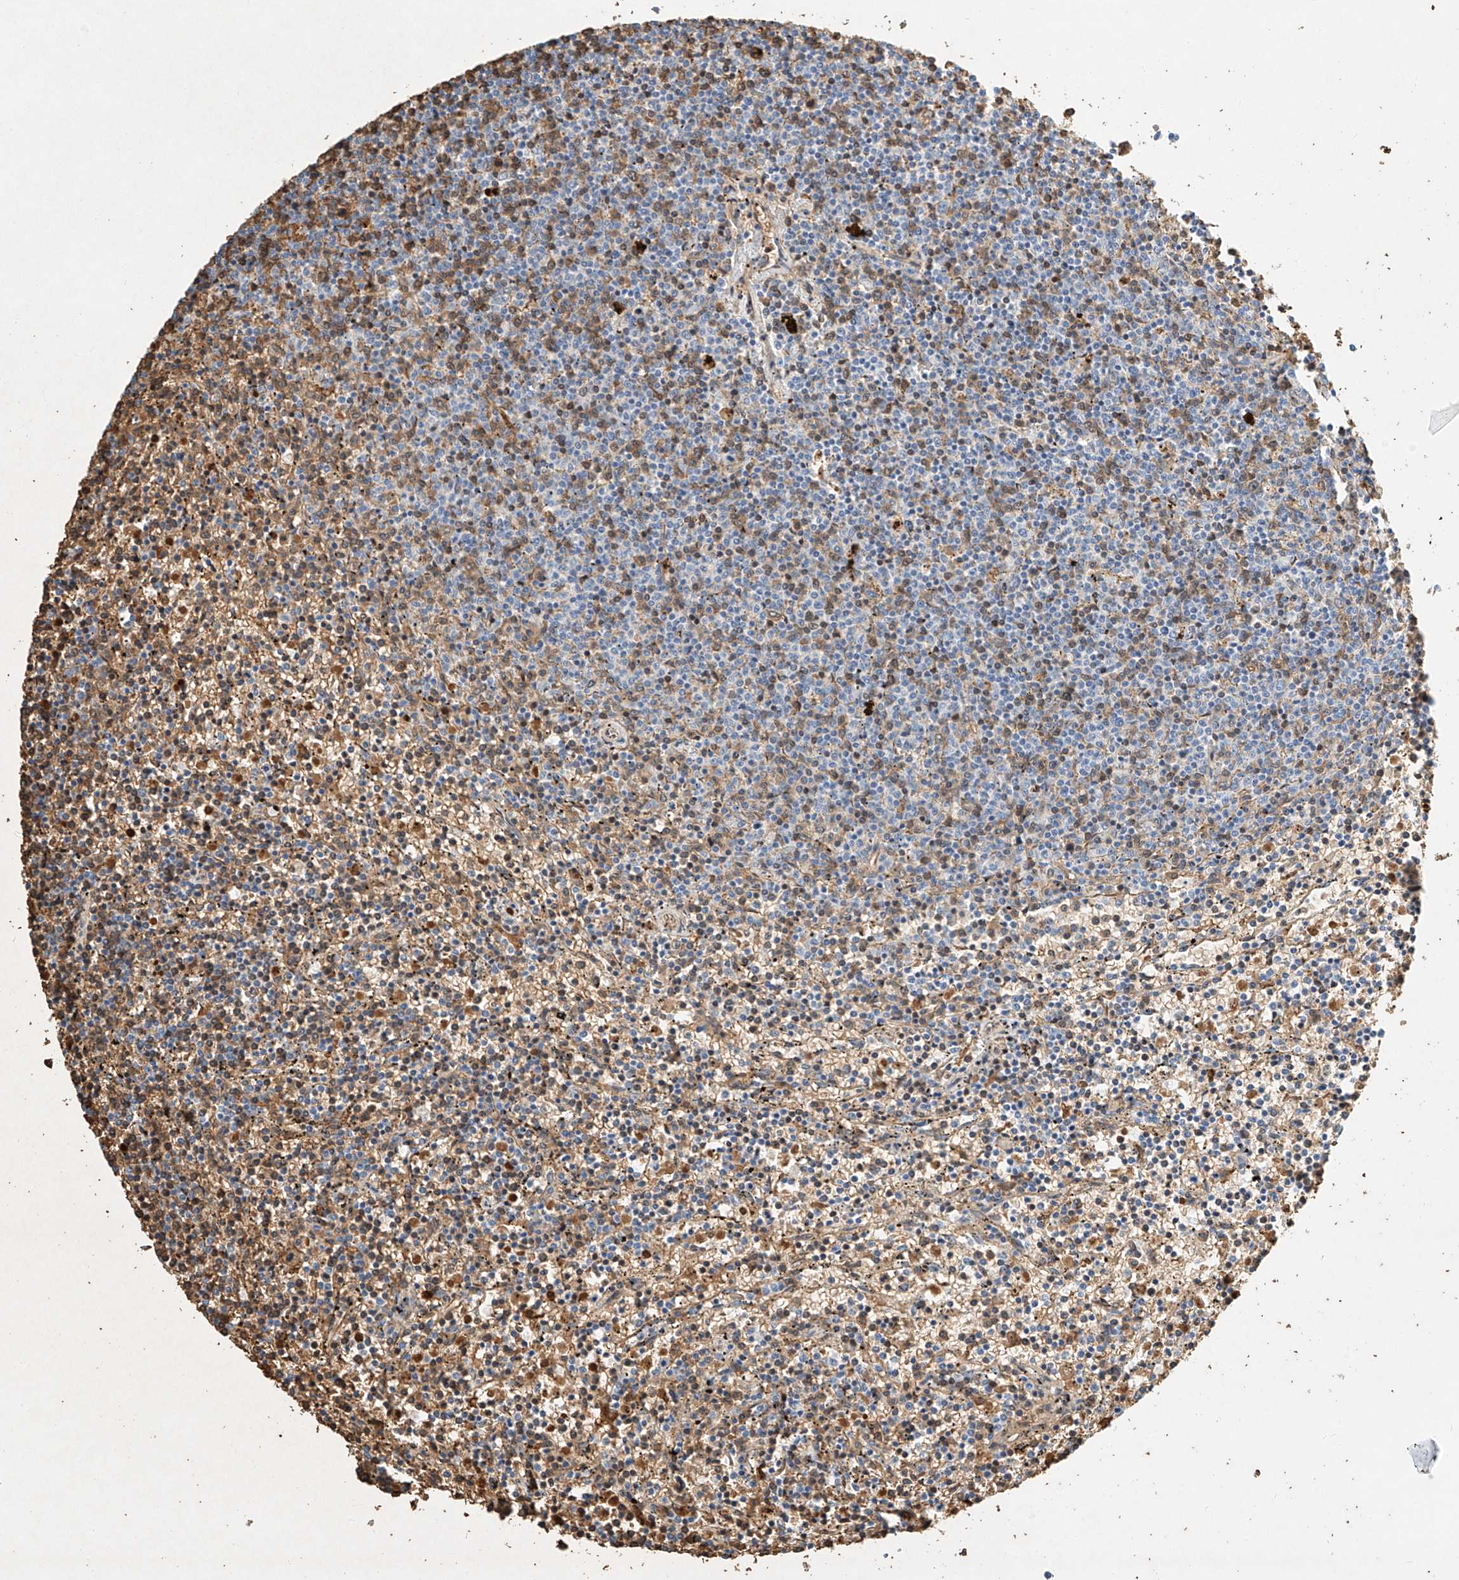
{"staining": {"intensity": "weak", "quantity": "25%-75%", "location": "cytoplasmic/membranous"}, "tissue": "lymphoma", "cell_type": "Tumor cells", "image_type": "cancer", "snomed": [{"axis": "morphology", "description": "Malignant lymphoma, non-Hodgkin's type, Low grade"}, {"axis": "topography", "description": "Spleen"}], "caption": "IHC (DAB (3,3'-diaminobenzidine)) staining of human low-grade malignant lymphoma, non-Hodgkin's type shows weak cytoplasmic/membranous protein expression in about 25%-75% of tumor cells.", "gene": "RCAN3", "patient": {"sex": "female", "age": 50}}